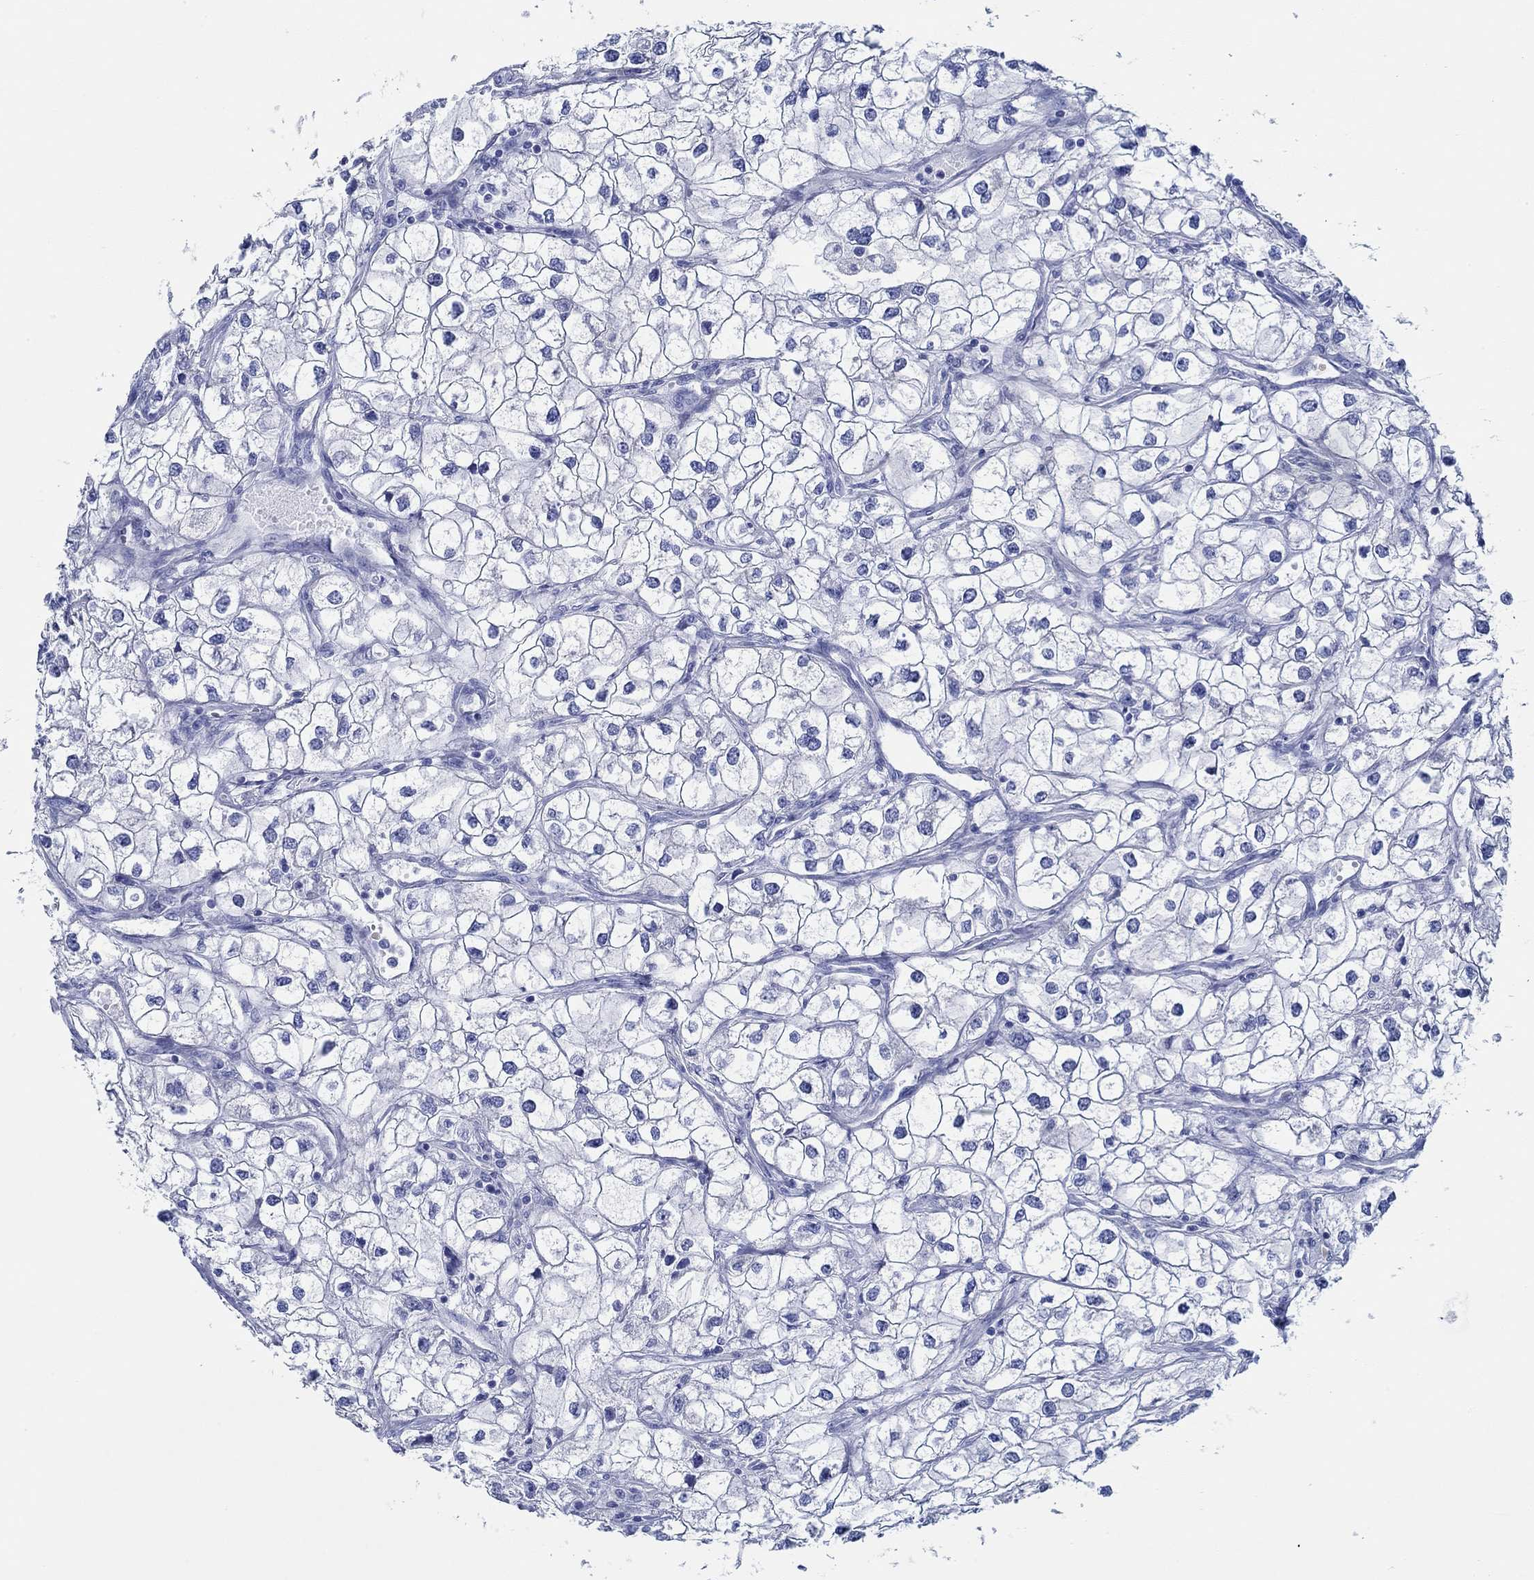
{"staining": {"intensity": "negative", "quantity": "none", "location": "none"}, "tissue": "renal cancer", "cell_type": "Tumor cells", "image_type": "cancer", "snomed": [{"axis": "morphology", "description": "Adenocarcinoma, NOS"}, {"axis": "topography", "description": "Kidney"}], "caption": "Renal cancer (adenocarcinoma) was stained to show a protein in brown. There is no significant positivity in tumor cells. Brightfield microscopy of immunohistochemistry stained with DAB (brown) and hematoxylin (blue), captured at high magnification.", "gene": "IGFBP6", "patient": {"sex": "male", "age": 59}}